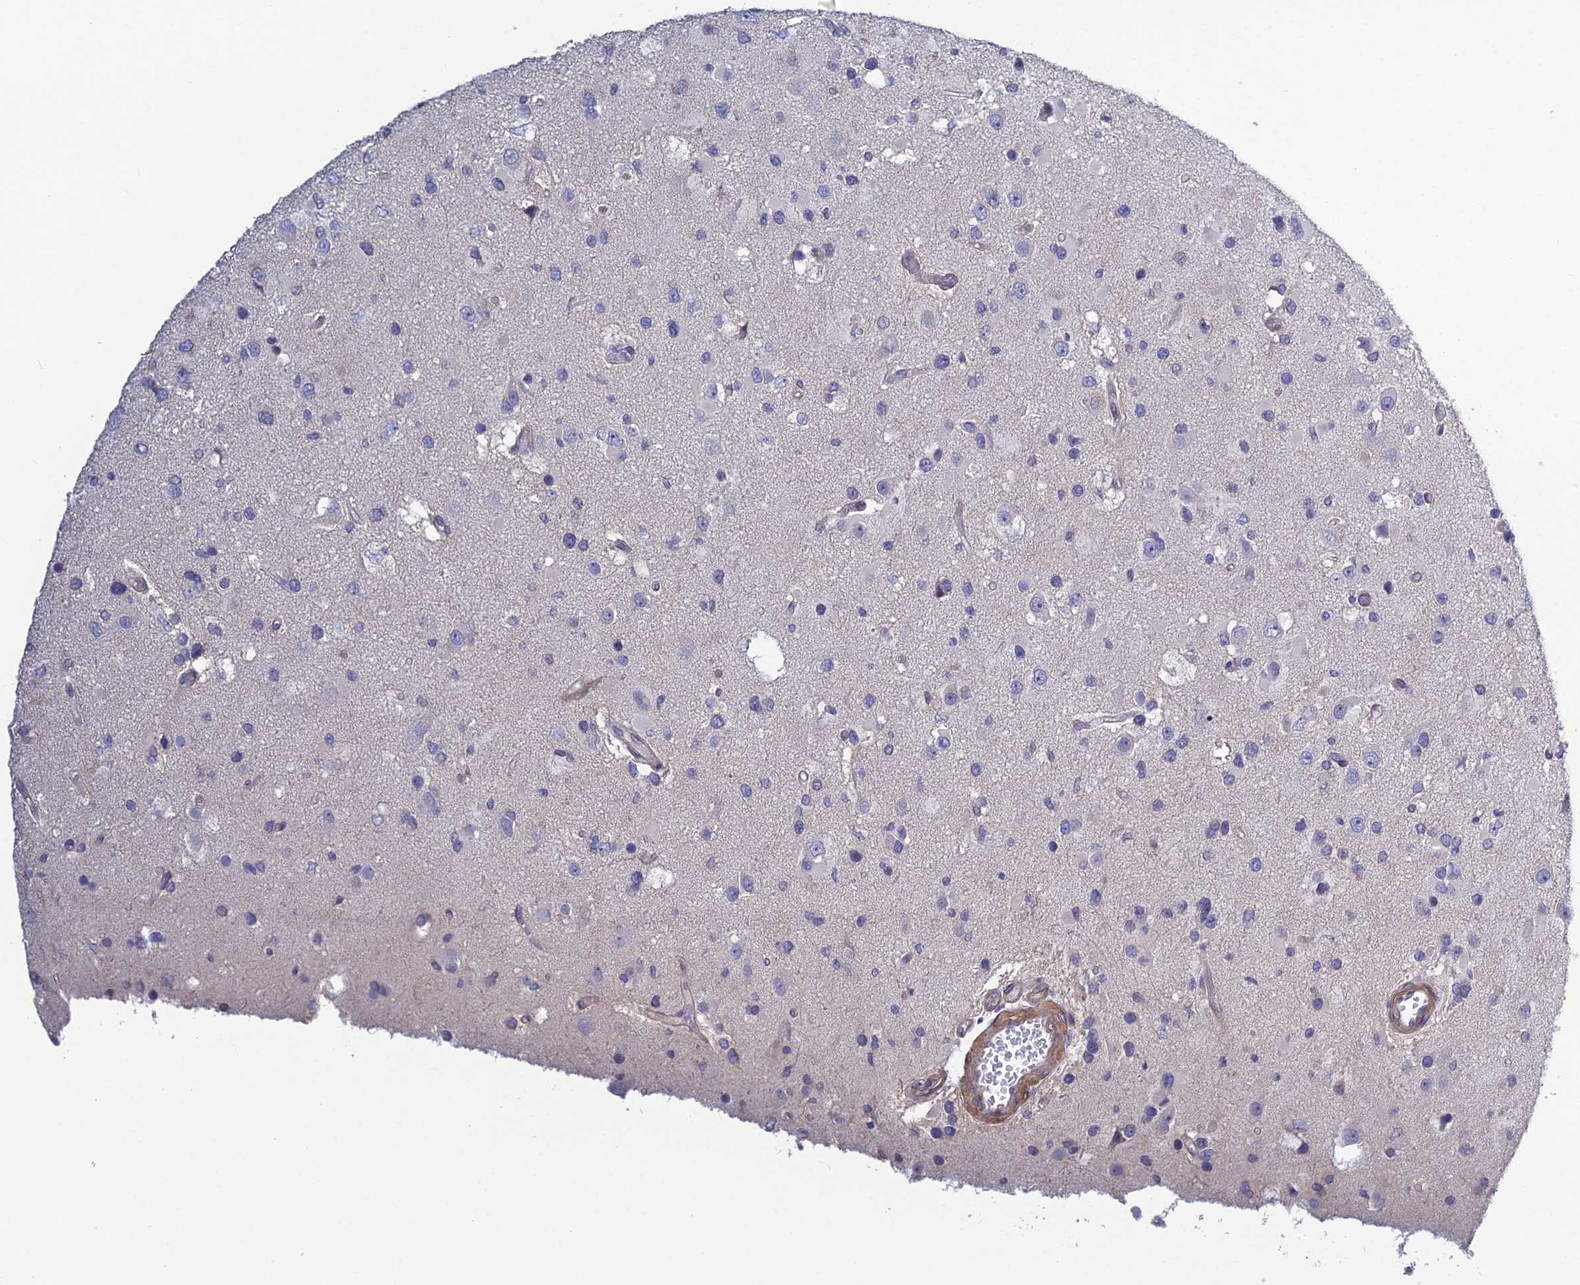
{"staining": {"intensity": "negative", "quantity": "none", "location": "none"}, "tissue": "glioma", "cell_type": "Tumor cells", "image_type": "cancer", "snomed": [{"axis": "morphology", "description": "Glioma, malignant, High grade"}, {"axis": "topography", "description": "Brain"}], "caption": "DAB immunohistochemical staining of human malignant glioma (high-grade) demonstrates no significant expression in tumor cells. (Stains: DAB immunohistochemistry with hematoxylin counter stain, Microscopy: brightfield microscopy at high magnification).", "gene": "LZTS2", "patient": {"sex": "male", "age": 53}}